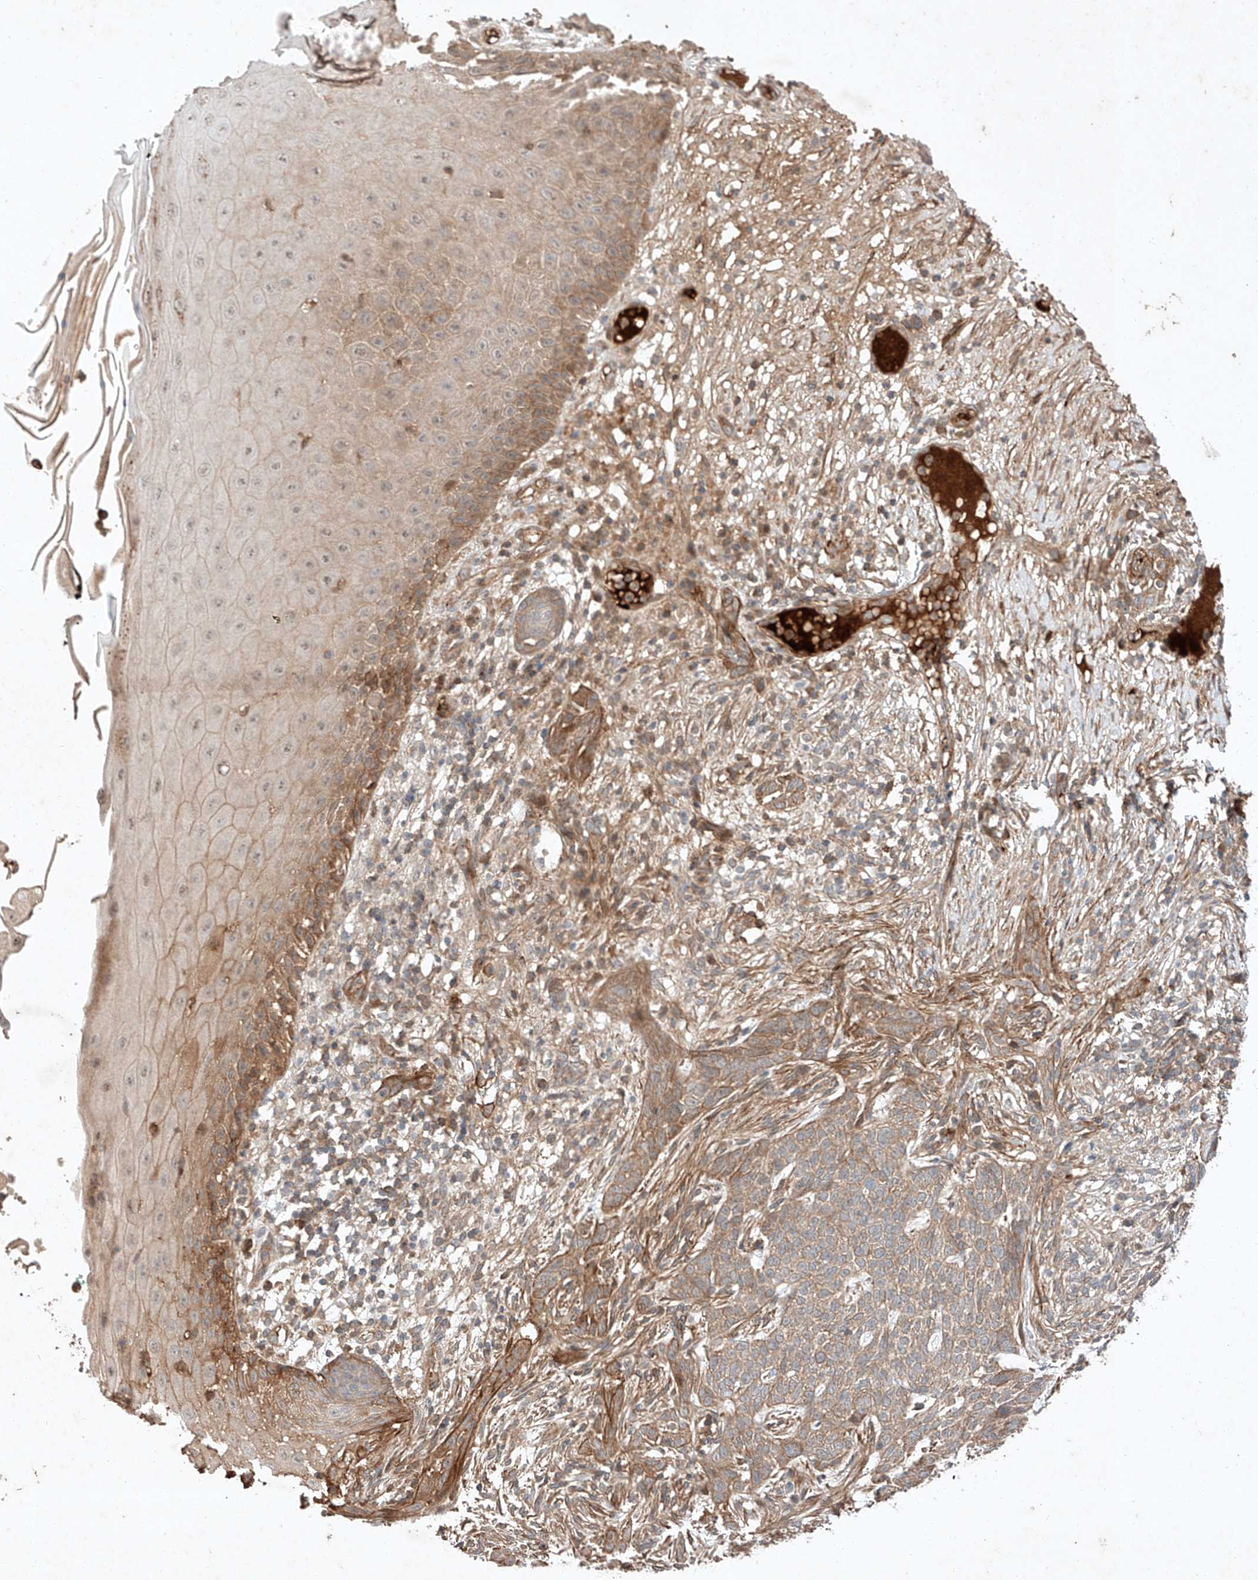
{"staining": {"intensity": "moderate", "quantity": ">75%", "location": "cytoplasmic/membranous"}, "tissue": "skin cancer", "cell_type": "Tumor cells", "image_type": "cancer", "snomed": [{"axis": "morphology", "description": "Normal tissue, NOS"}, {"axis": "morphology", "description": "Basal cell carcinoma"}, {"axis": "topography", "description": "Skin"}], "caption": "Moderate cytoplasmic/membranous expression is present in approximately >75% of tumor cells in skin cancer (basal cell carcinoma).", "gene": "ARHGAP33", "patient": {"sex": "male", "age": 64}}